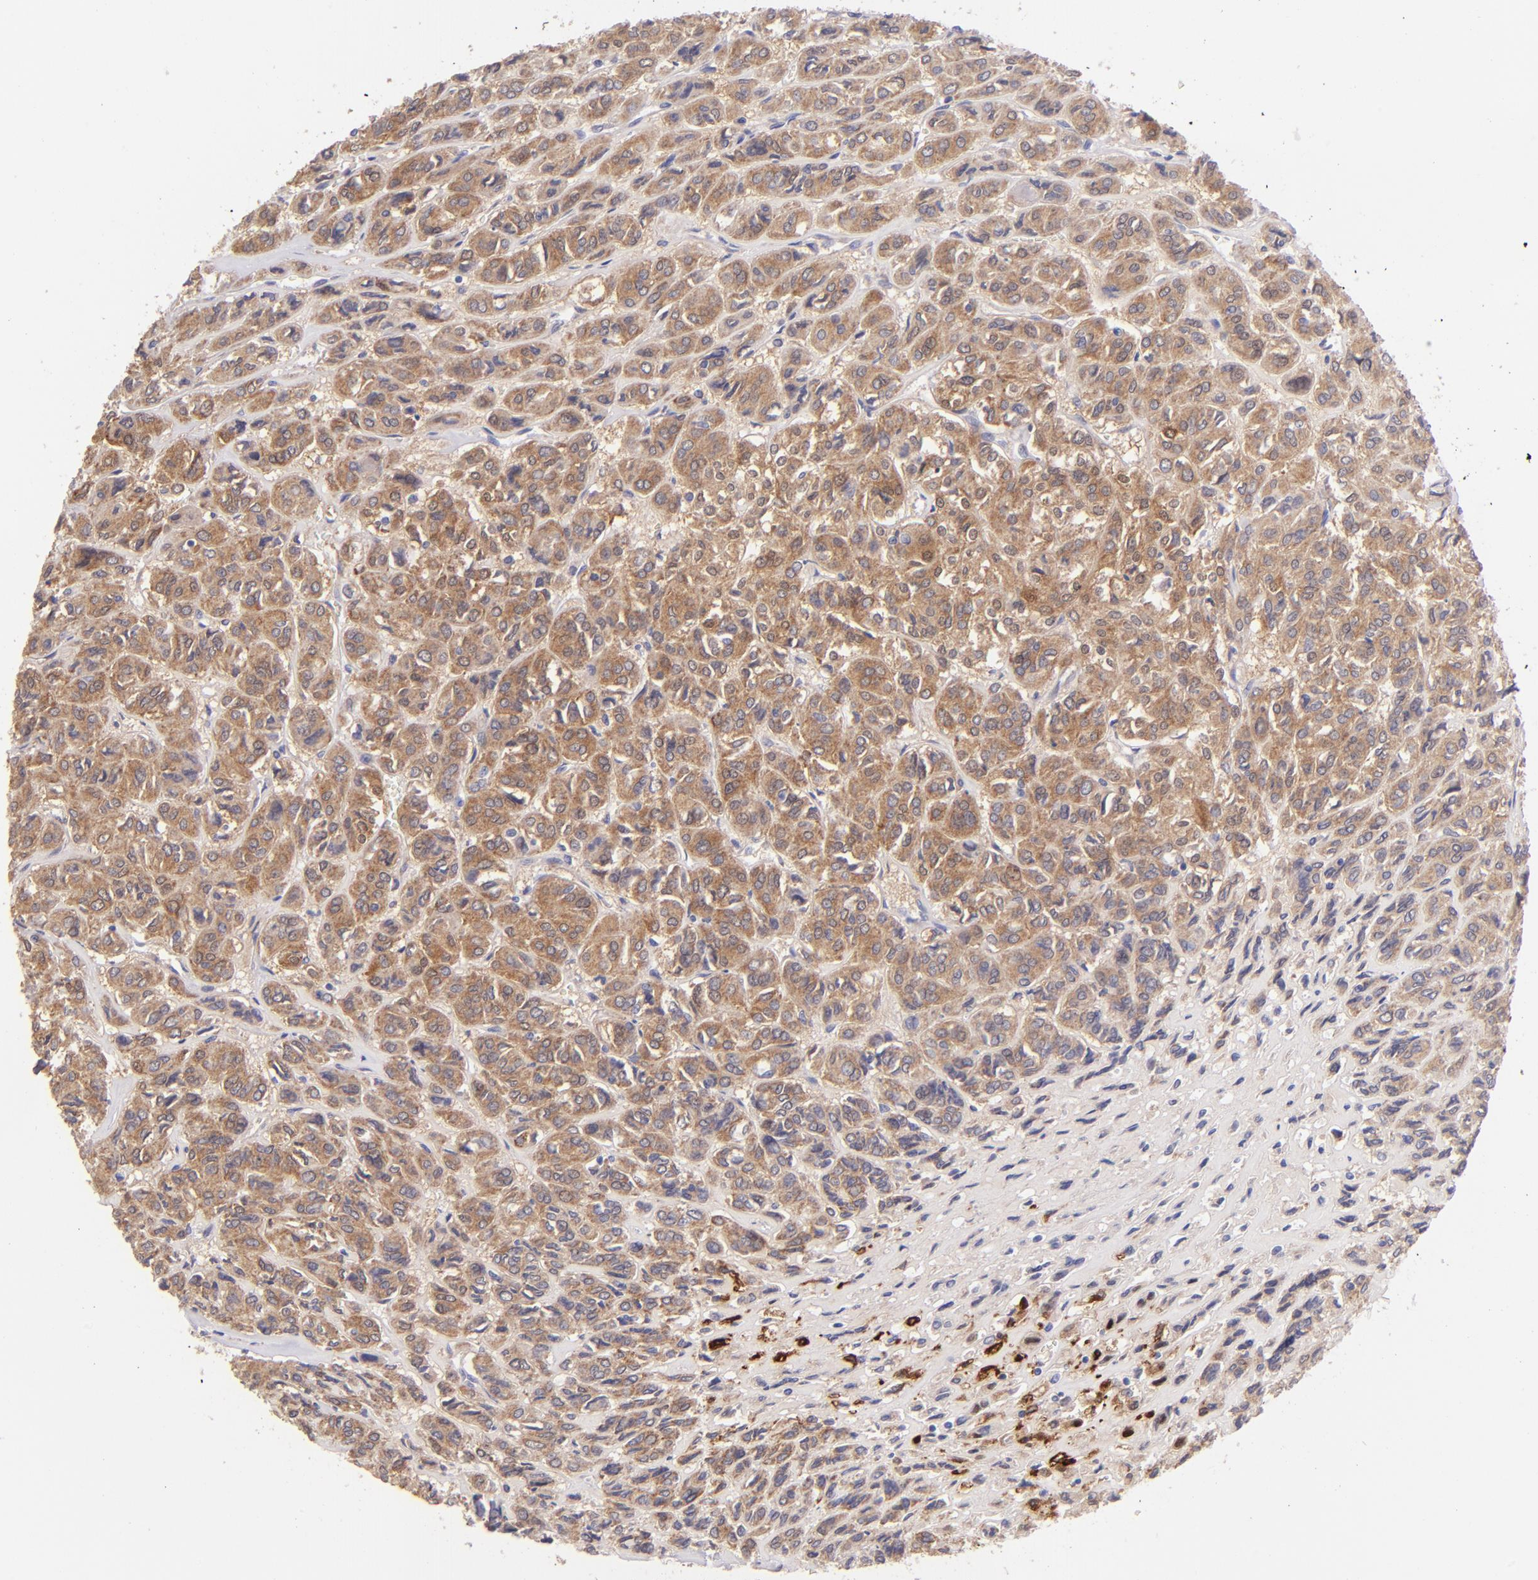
{"staining": {"intensity": "moderate", "quantity": ">75%", "location": "cytoplasmic/membranous"}, "tissue": "thyroid cancer", "cell_type": "Tumor cells", "image_type": "cancer", "snomed": [{"axis": "morphology", "description": "Follicular adenoma carcinoma, NOS"}, {"axis": "topography", "description": "Thyroid gland"}], "caption": "Protein staining exhibits moderate cytoplasmic/membranous expression in approximately >75% of tumor cells in thyroid cancer (follicular adenoma carcinoma). (DAB IHC with brightfield microscopy, high magnification).", "gene": "SH2D4A", "patient": {"sex": "female", "age": 71}}